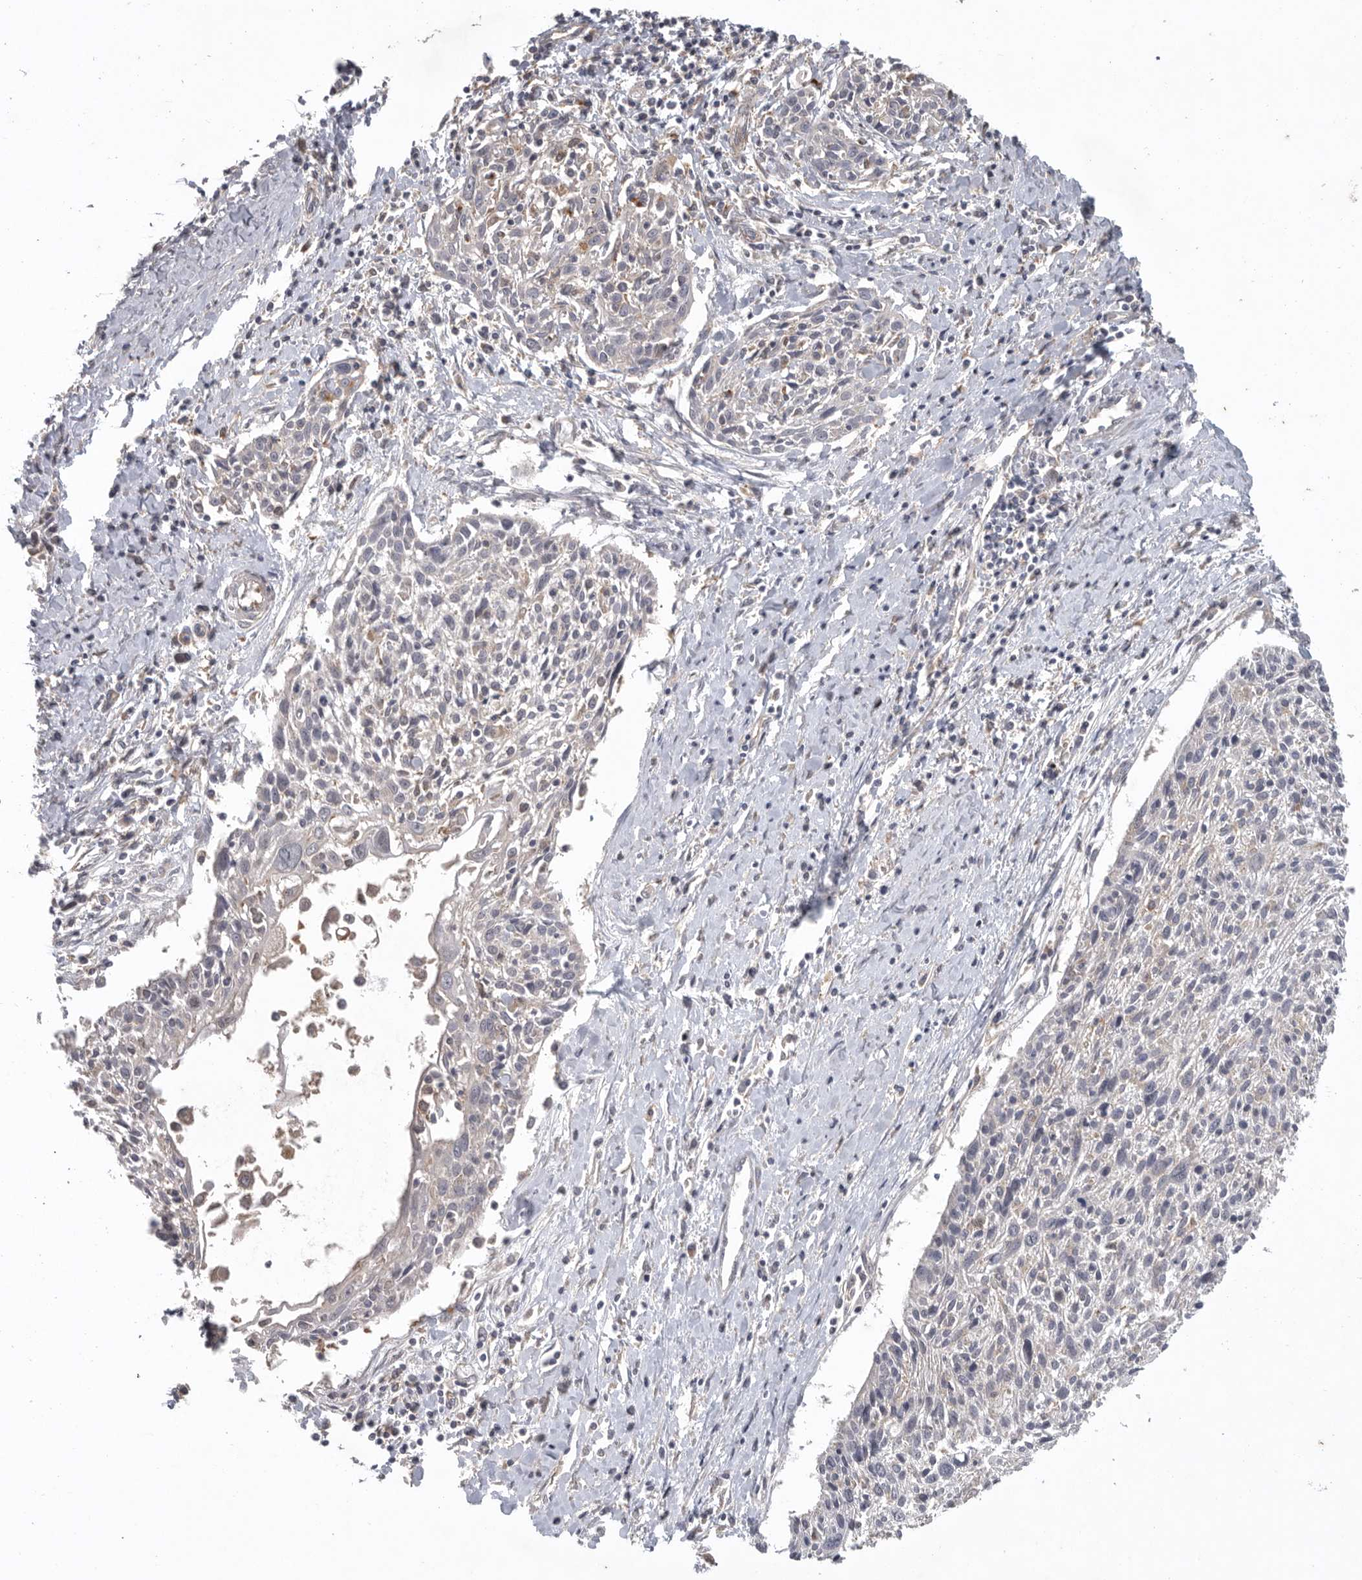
{"staining": {"intensity": "negative", "quantity": "none", "location": "none"}, "tissue": "cervical cancer", "cell_type": "Tumor cells", "image_type": "cancer", "snomed": [{"axis": "morphology", "description": "Squamous cell carcinoma, NOS"}, {"axis": "topography", "description": "Cervix"}], "caption": "A micrograph of human squamous cell carcinoma (cervical) is negative for staining in tumor cells.", "gene": "C1orf109", "patient": {"sex": "female", "age": 51}}